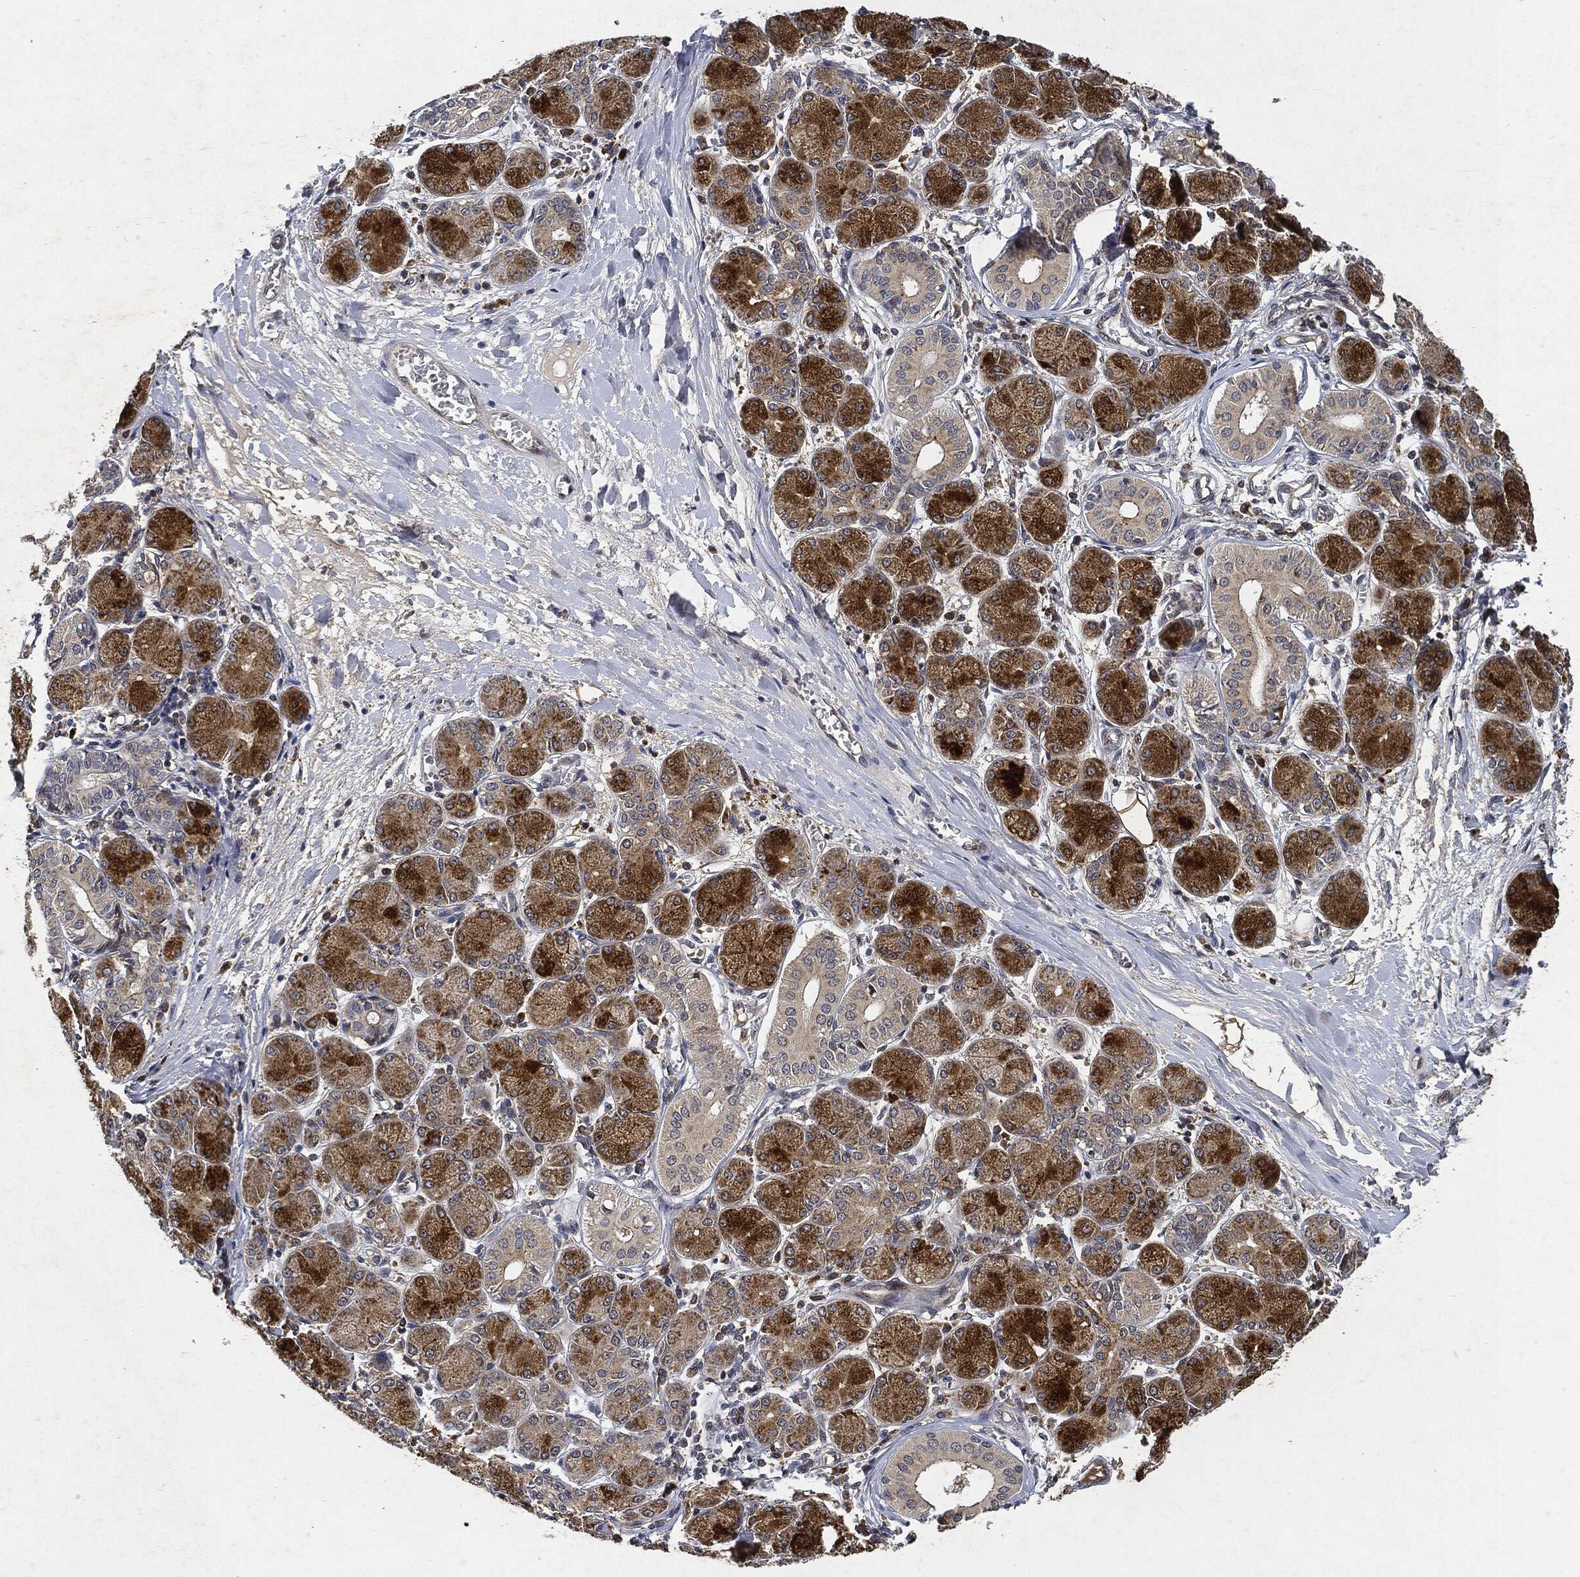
{"staining": {"intensity": "strong", "quantity": "25%-75%", "location": "cytoplasmic/membranous,nuclear"}, "tissue": "salivary gland", "cell_type": "Glandular cells", "image_type": "normal", "snomed": [{"axis": "morphology", "description": "Normal tissue, NOS"}, {"axis": "topography", "description": "Salivary gland"}, {"axis": "topography", "description": "Peripheral nerve tissue"}], "caption": "Strong cytoplasmic/membranous,nuclear protein expression is present in about 25%-75% of glandular cells in salivary gland.", "gene": "MLST8", "patient": {"sex": "female", "age": 24}}